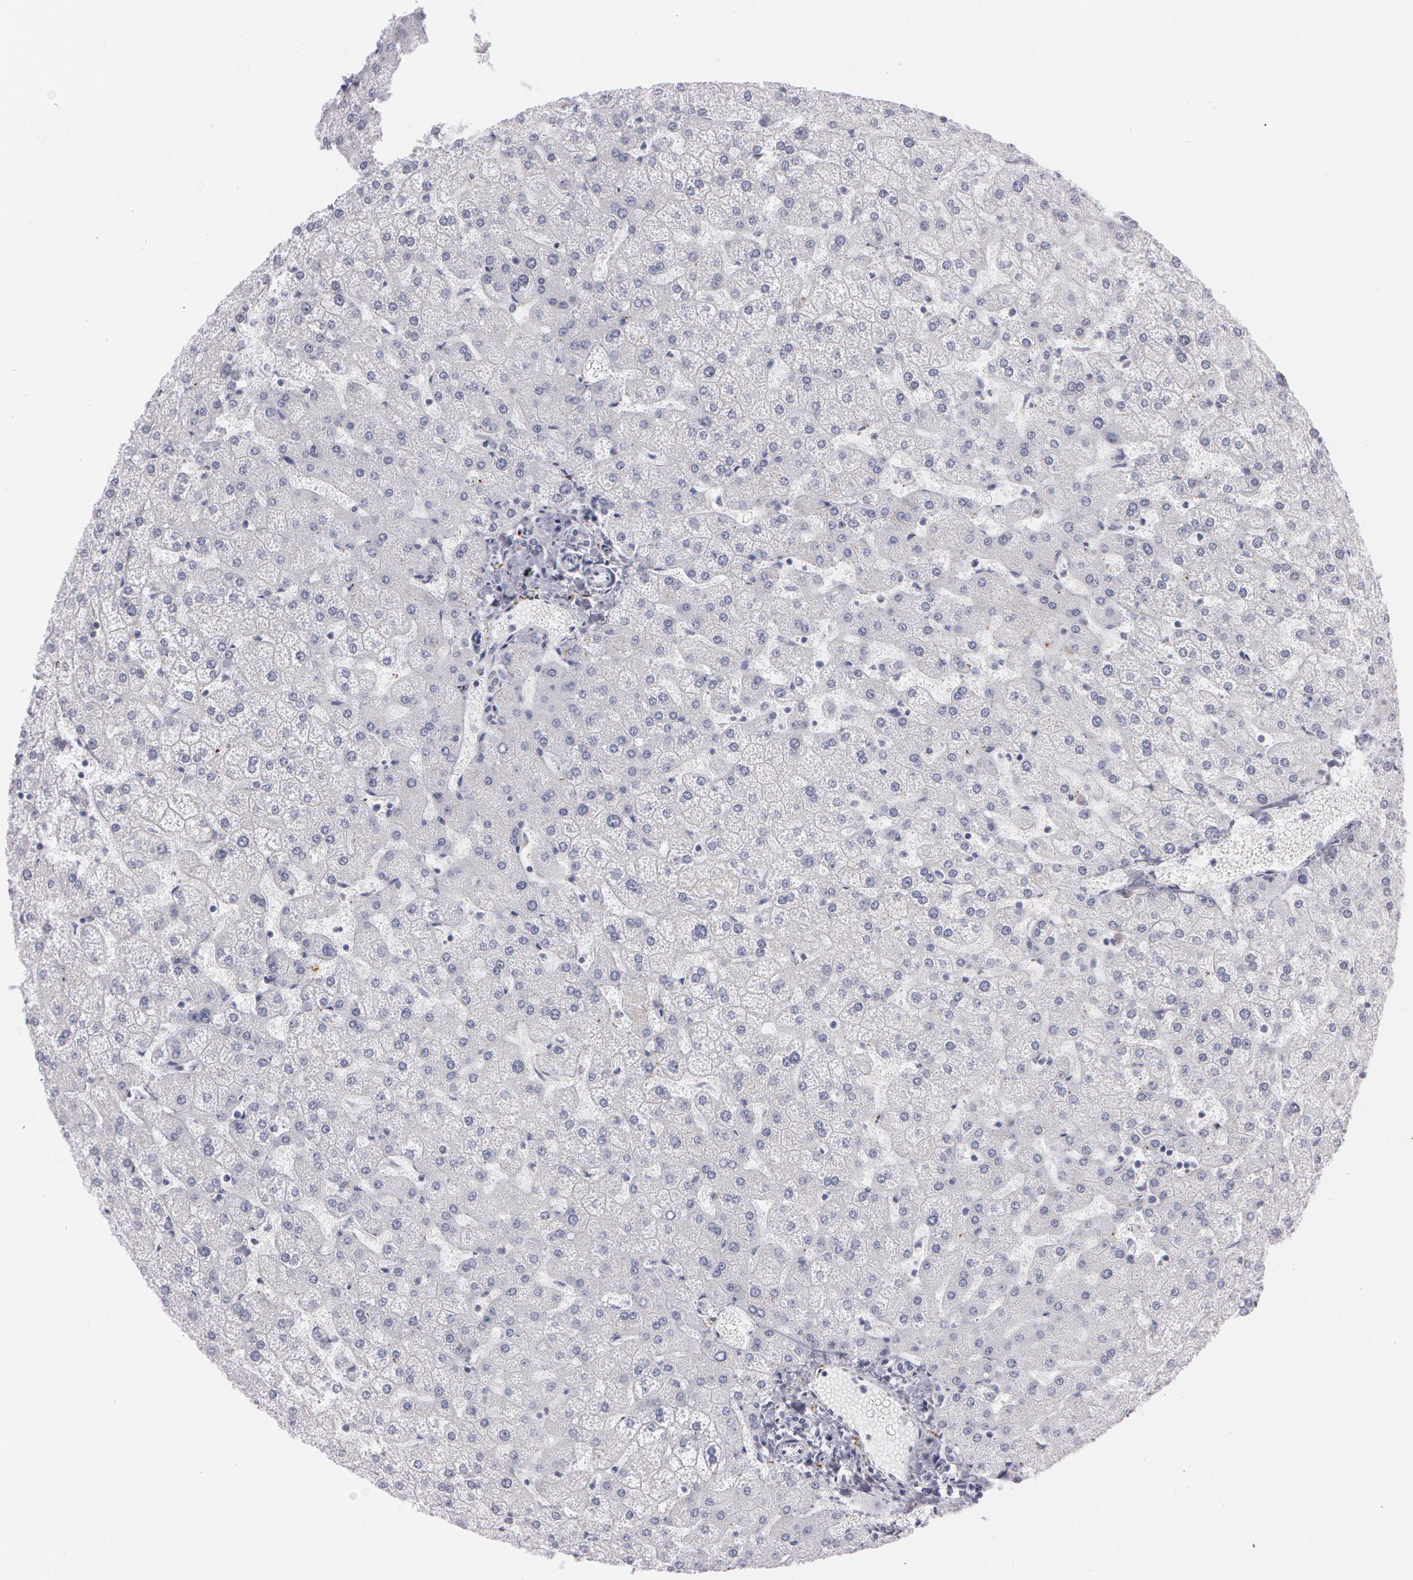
{"staining": {"intensity": "negative", "quantity": "none", "location": "none"}, "tissue": "liver", "cell_type": "Cholangiocytes", "image_type": "normal", "snomed": [{"axis": "morphology", "description": "Normal tissue, NOS"}, {"axis": "topography", "description": "Liver"}], "caption": "Immunohistochemistry photomicrograph of benign liver: liver stained with DAB (3,3'-diaminobenzidine) reveals no significant protein expression in cholangiocytes. (DAB immunohistochemistry, high magnification).", "gene": "SNCG", "patient": {"sex": "female", "age": 32}}